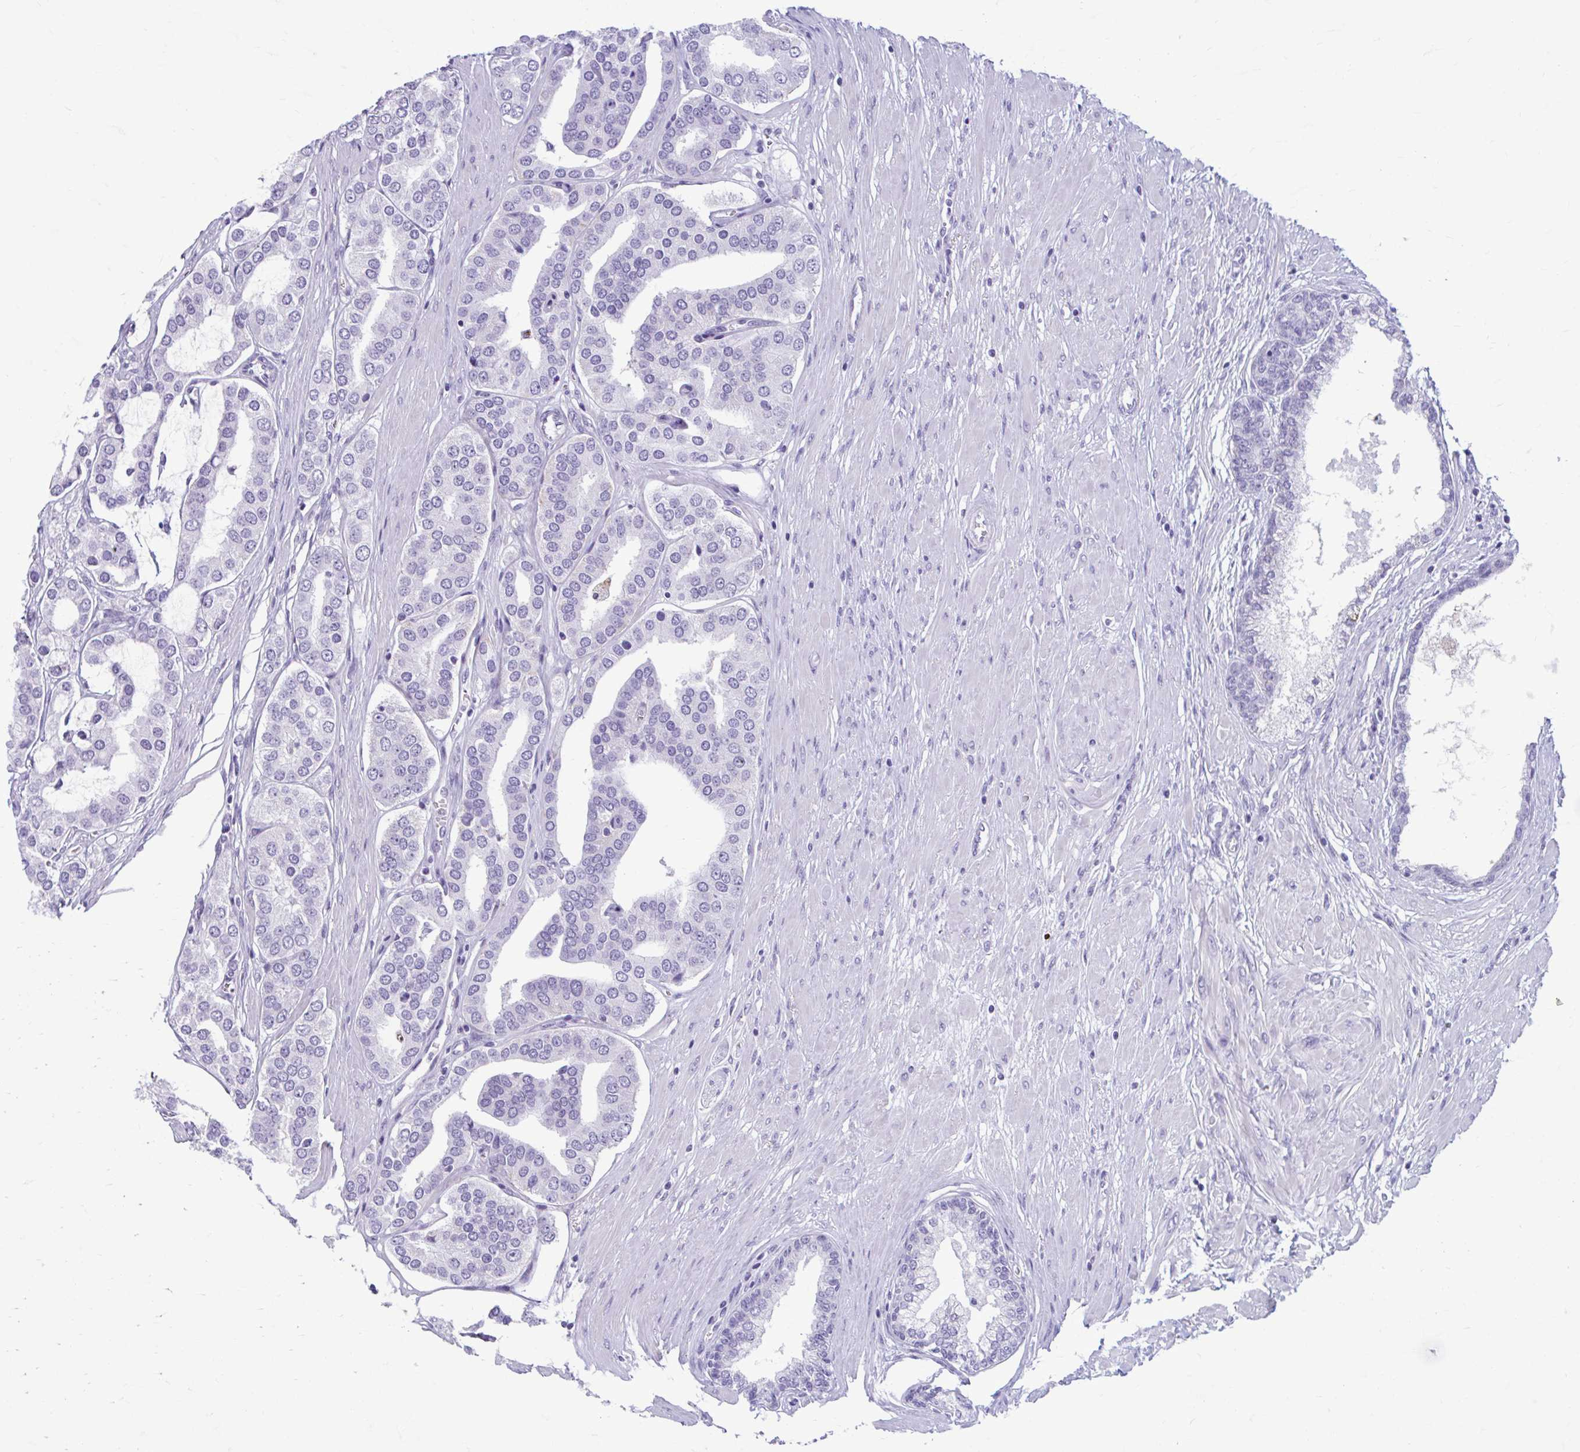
{"staining": {"intensity": "negative", "quantity": "none", "location": "none"}, "tissue": "prostate cancer", "cell_type": "Tumor cells", "image_type": "cancer", "snomed": [{"axis": "morphology", "description": "Adenocarcinoma, High grade"}, {"axis": "topography", "description": "Prostate"}], "caption": "There is no significant staining in tumor cells of high-grade adenocarcinoma (prostate).", "gene": "C12orf71", "patient": {"sex": "male", "age": 58}}